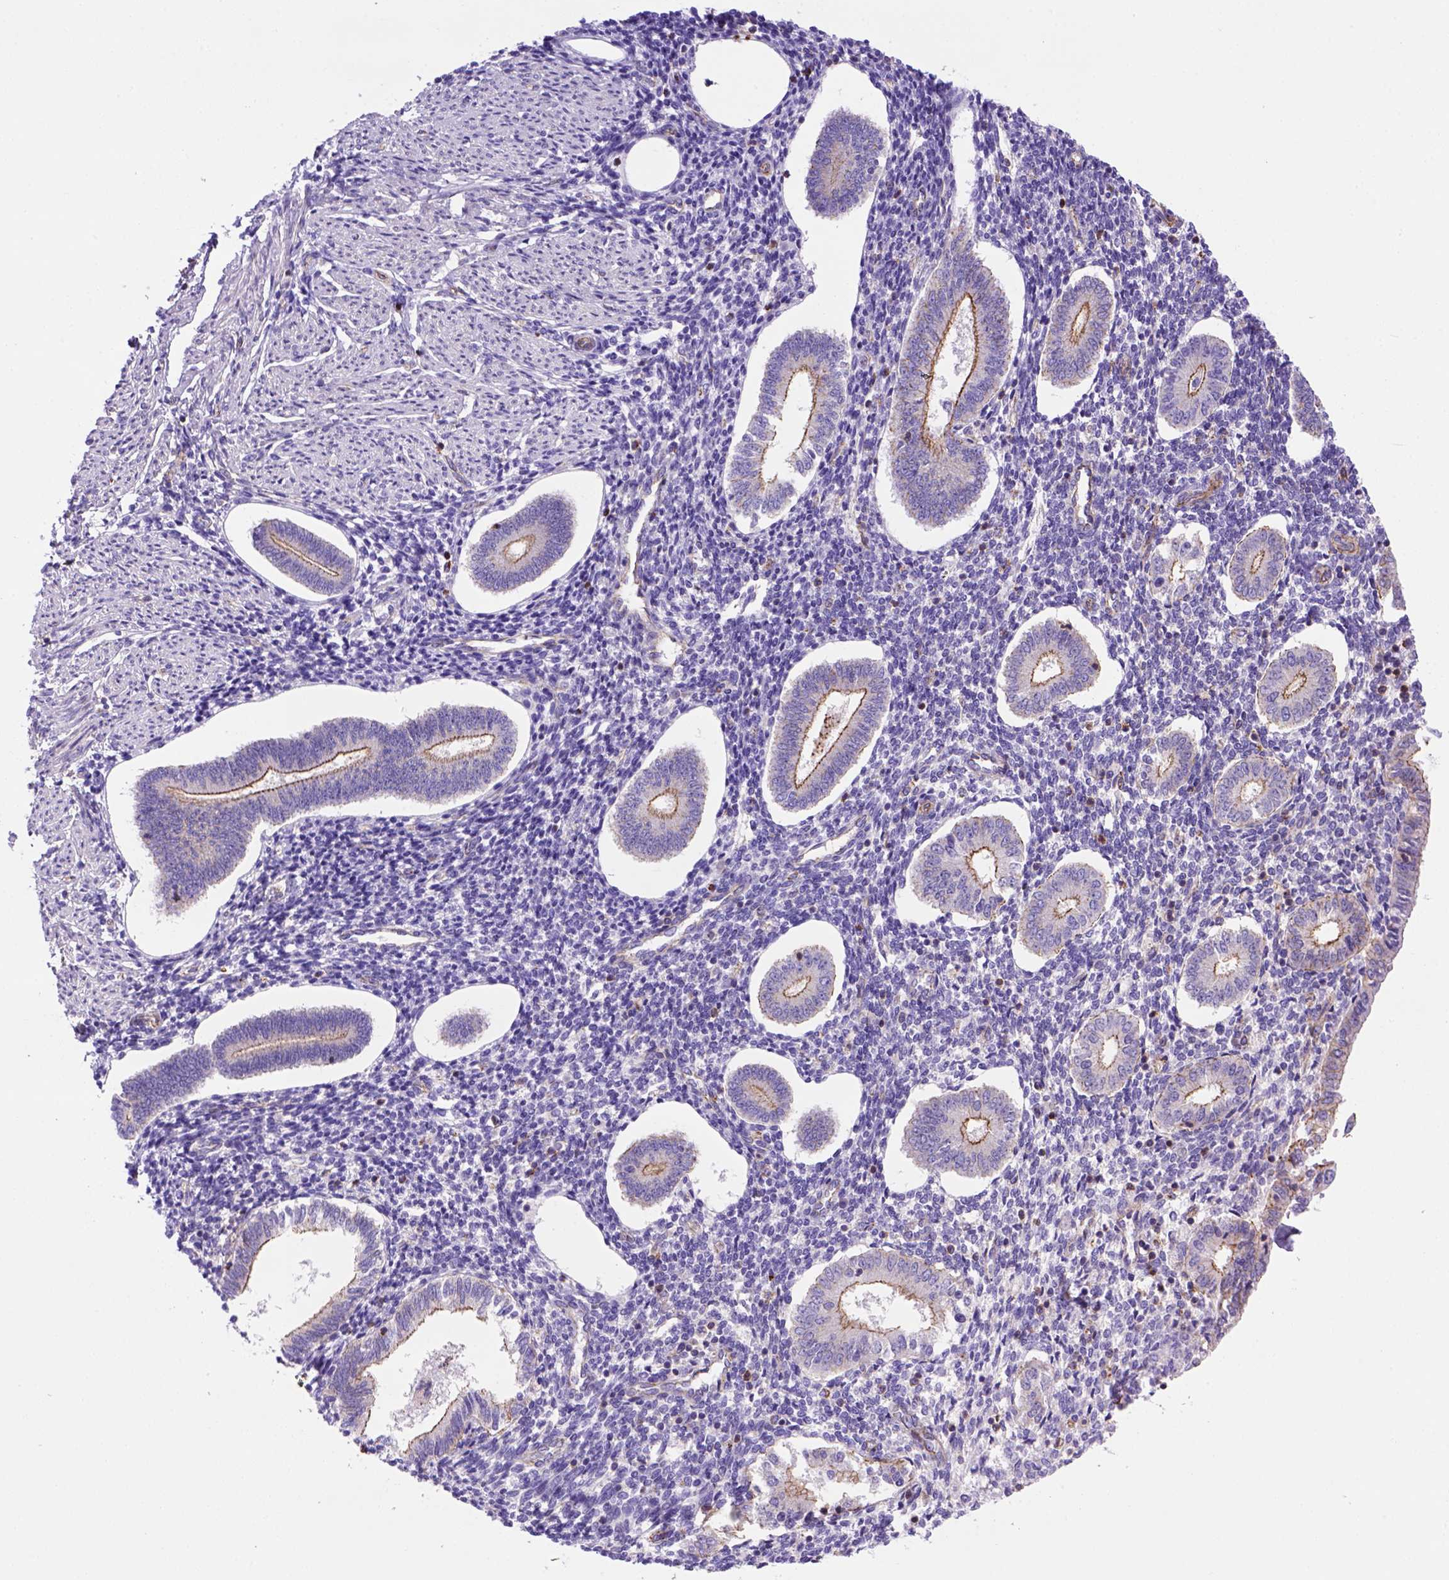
{"staining": {"intensity": "negative", "quantity": "none", "location": "none"}, "tissue": "endometrium", "cell_type": "Cells in endometrial stroma", "image_type": "normal", "snomed": [{"axis": "morphology", "description": "Normal tissue, NOS"}, {"axis": "topography", "description": "Endometrium"}], "caption": "The IHC micrograph has no significant positivity in cells in endometrial stroma of endometrium.", "gene": "PEX12", "patient": {"sex": "female", "age": 40}}